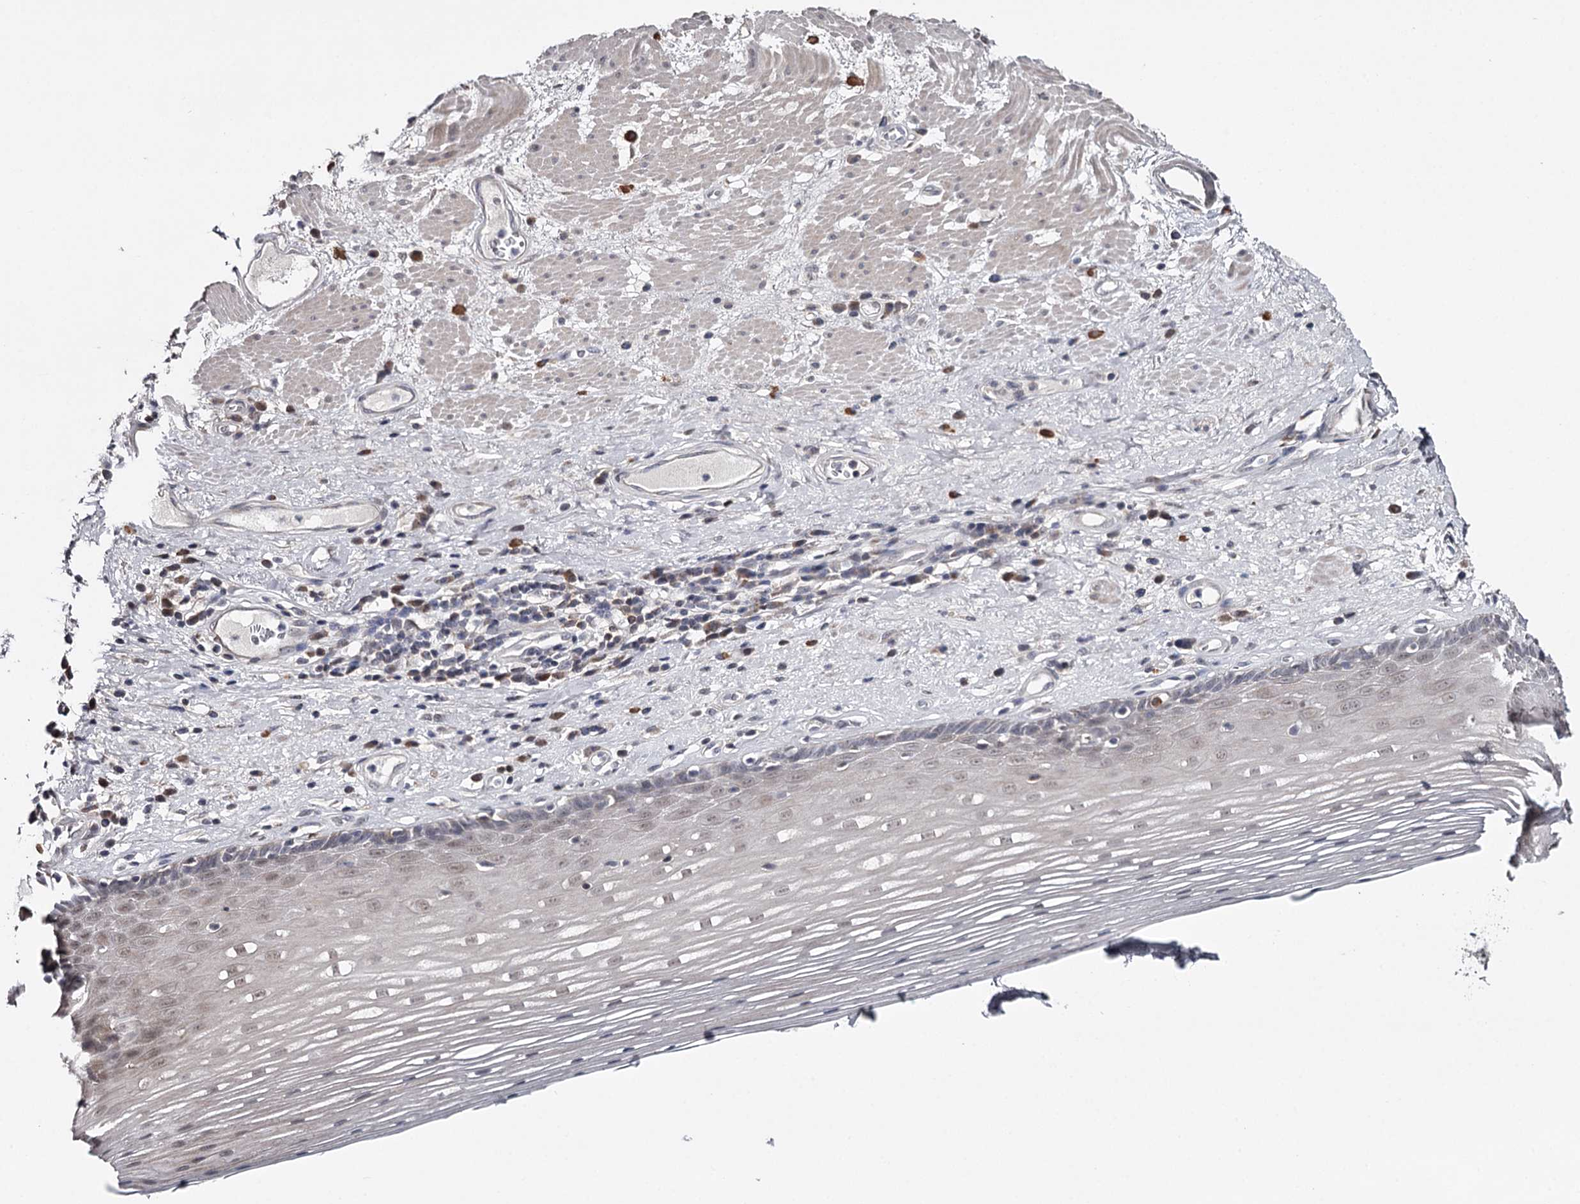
{"staining": {"intensity": "weak", "quantity": "25%-75%", "location": "nuclear"}, "tissue": "esophagus", "cell_type": "Squamous epithelial cells", "image_type": "normal", "snomed": [{"axis": "morphology", "description": "Normal tissue, NOS"}, {"axis": "topography", "description": "Esophagus"}], "caption": "This is a histology image of IHC staining of benign esophagus, which shows weak expression in the nuclear of squamous epithelial cells.", "gene": "GTSF1", "patient": {"sex": "male", "age": 62}}